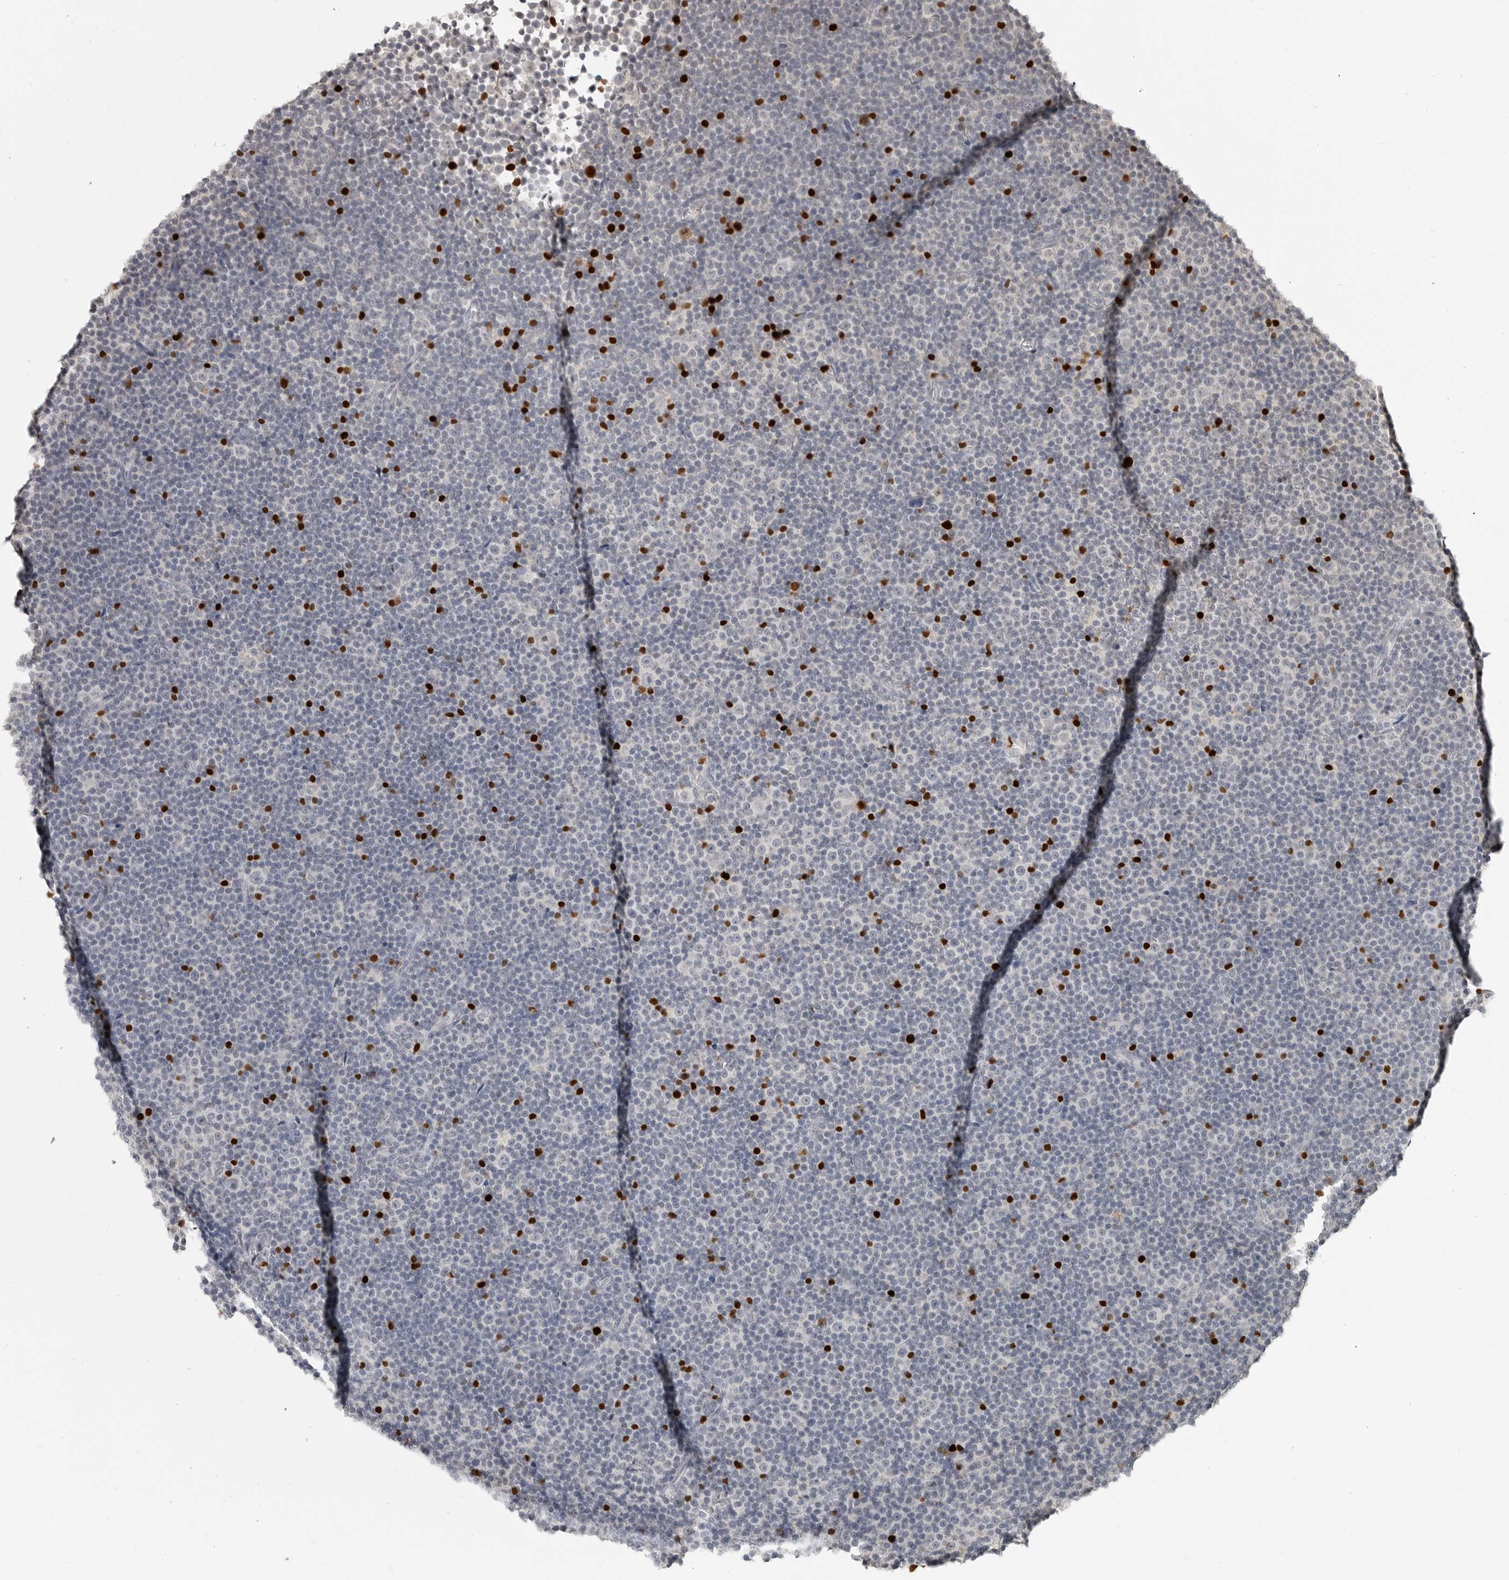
{"staining": {"intensity": "negative", "quantity": "none", "location": "none"}, "tissue": "lymphoma", "cell_type": "Tumor cells", "image_type": "cancer", "snomed": [{"axis": "morphology", "description": "Malignant lymphoma, non-Hodgkin's type, Low grade"}, {"axis": "topography", "description": "Lymph node"}], "caption": "Histopathology image shows no protein positivity in tumor cells of lymphoma tissue.", "gene": "FOXP3", "patient": {"sex": "female", "age": 67}}